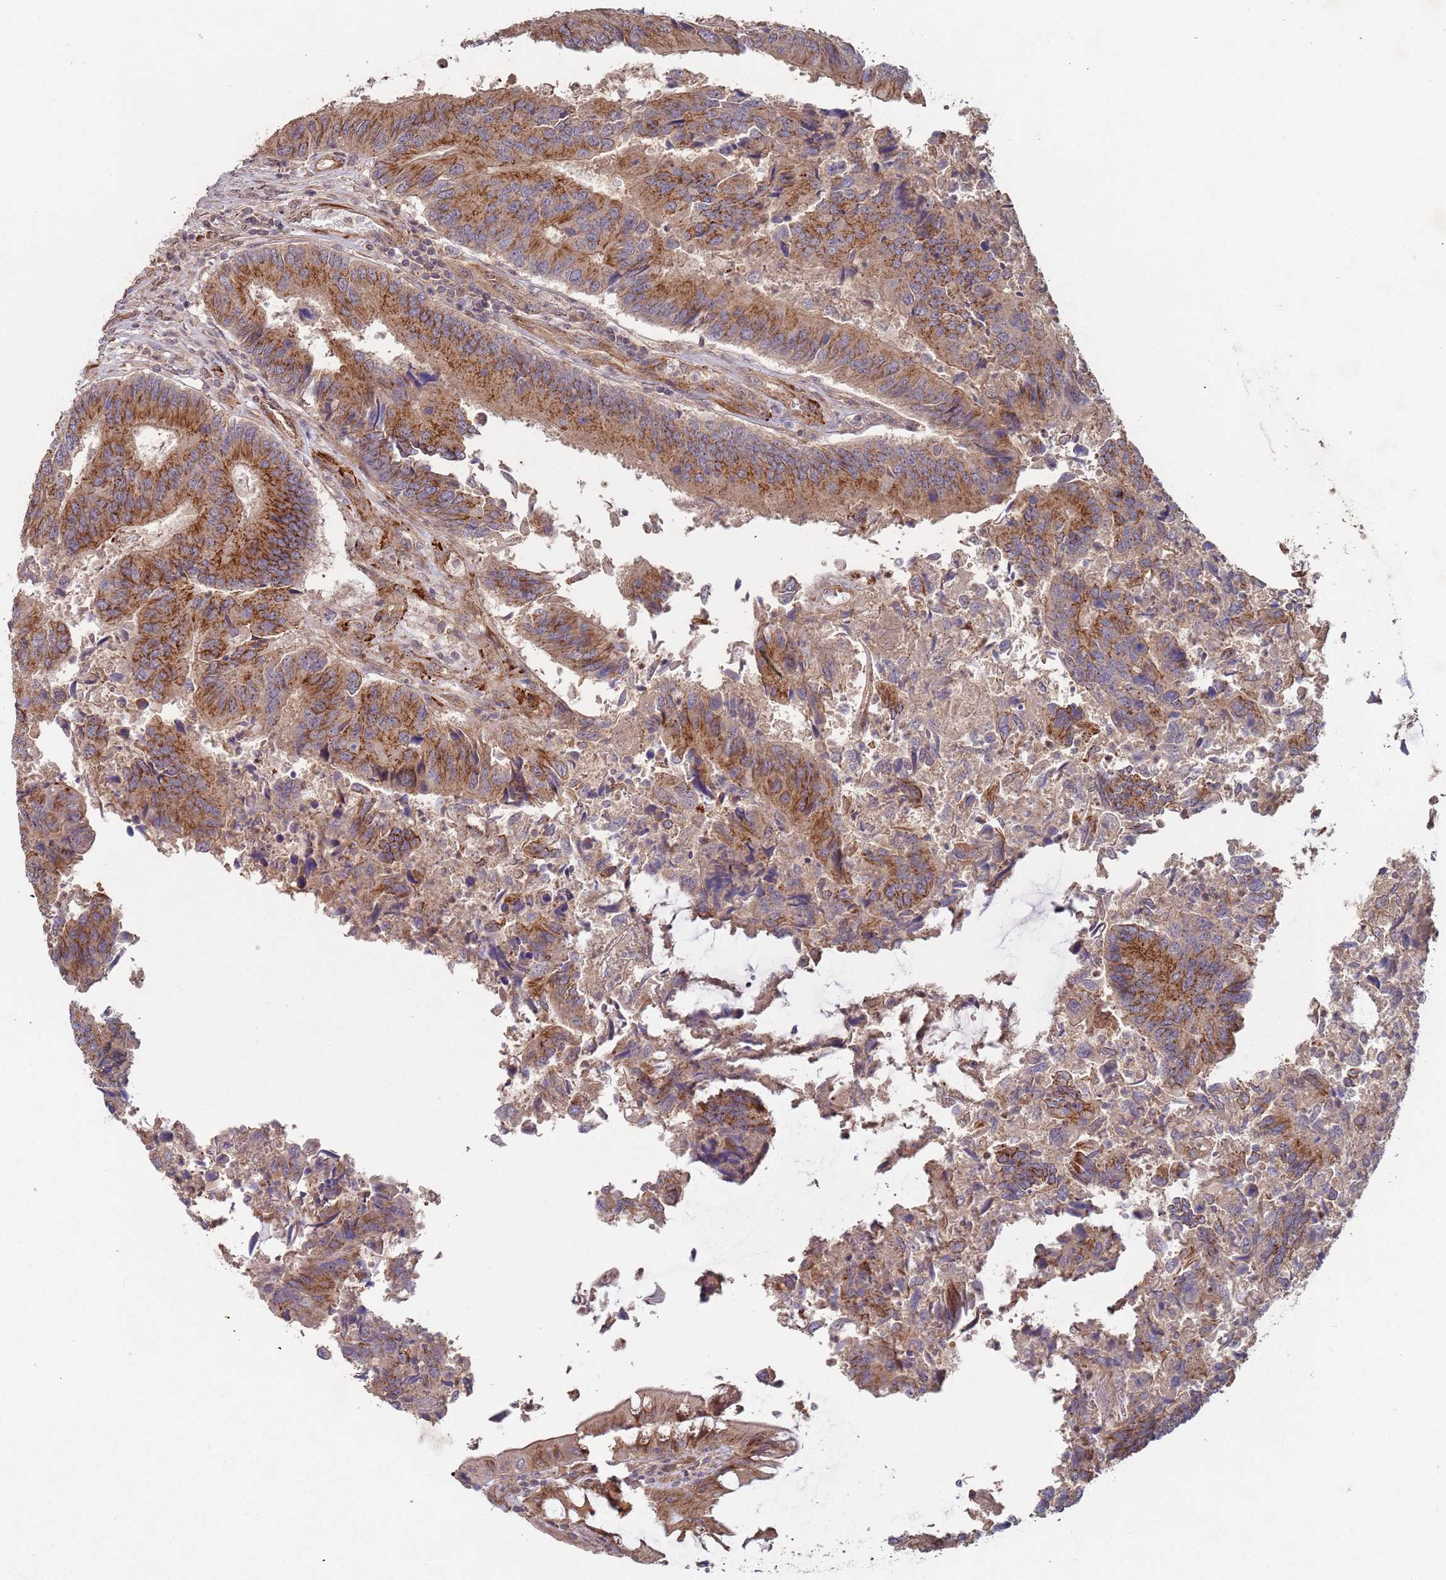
{"staining": {"intensity": "moderate", "quantity": ">75%", "location": "cytoplasmic/membranous"}, "tissue": "colorectal cancer", "cell_type": "Tumor cells", "image_type": "cancer", "snomed": [{"axis": "morphology", "description": "Adenocarcinoma, NOS"}, {"axis": "topography", "description": "Colon"}], "caption": "Protein analysis of colorectal cancer tissue demonstrates moderate cytoplasmic/membranous expression in about >75% of tumor cells.", "gene": "KANSL1L", "patient": {"sex": "female", "age": 67}}